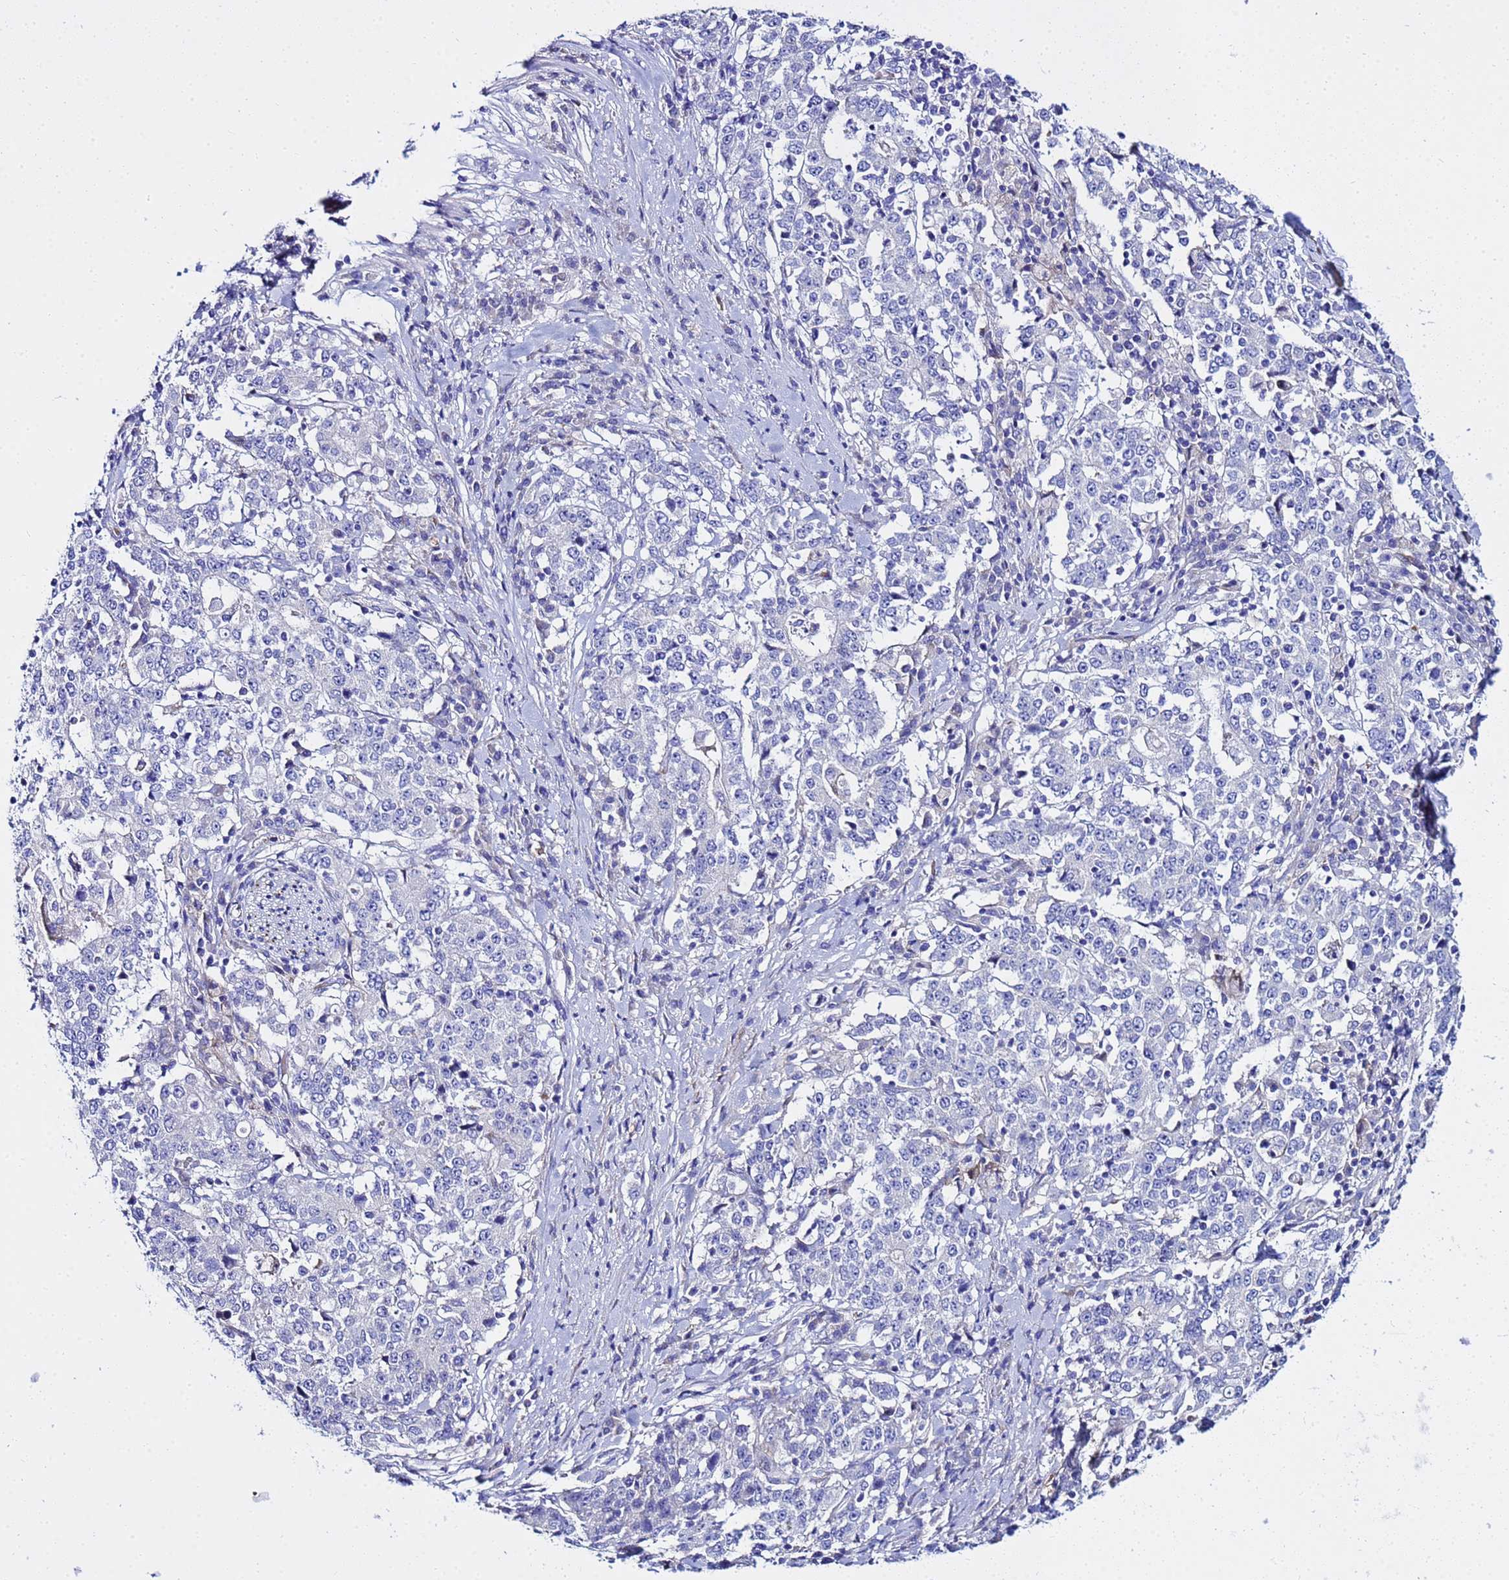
{"staining": {"intensity": "negative", "quantity": "none", "location": "none"}, "tissue": "stomach cancer", "cell_type": "Tumor cells", "image_type": "cancer", "snomed": [{"axis": "morphology", "description": "Adenocarcinoma, NOS"}, {"axis": "topography", "description": "Stomach"}], "caption": "Immunohistochemical staining of adenocarcinoma (stomach) demonstrates no significant staining in tumor cells.", "gene": "USP18", "patient": {"sex": "male", "age": 59}}